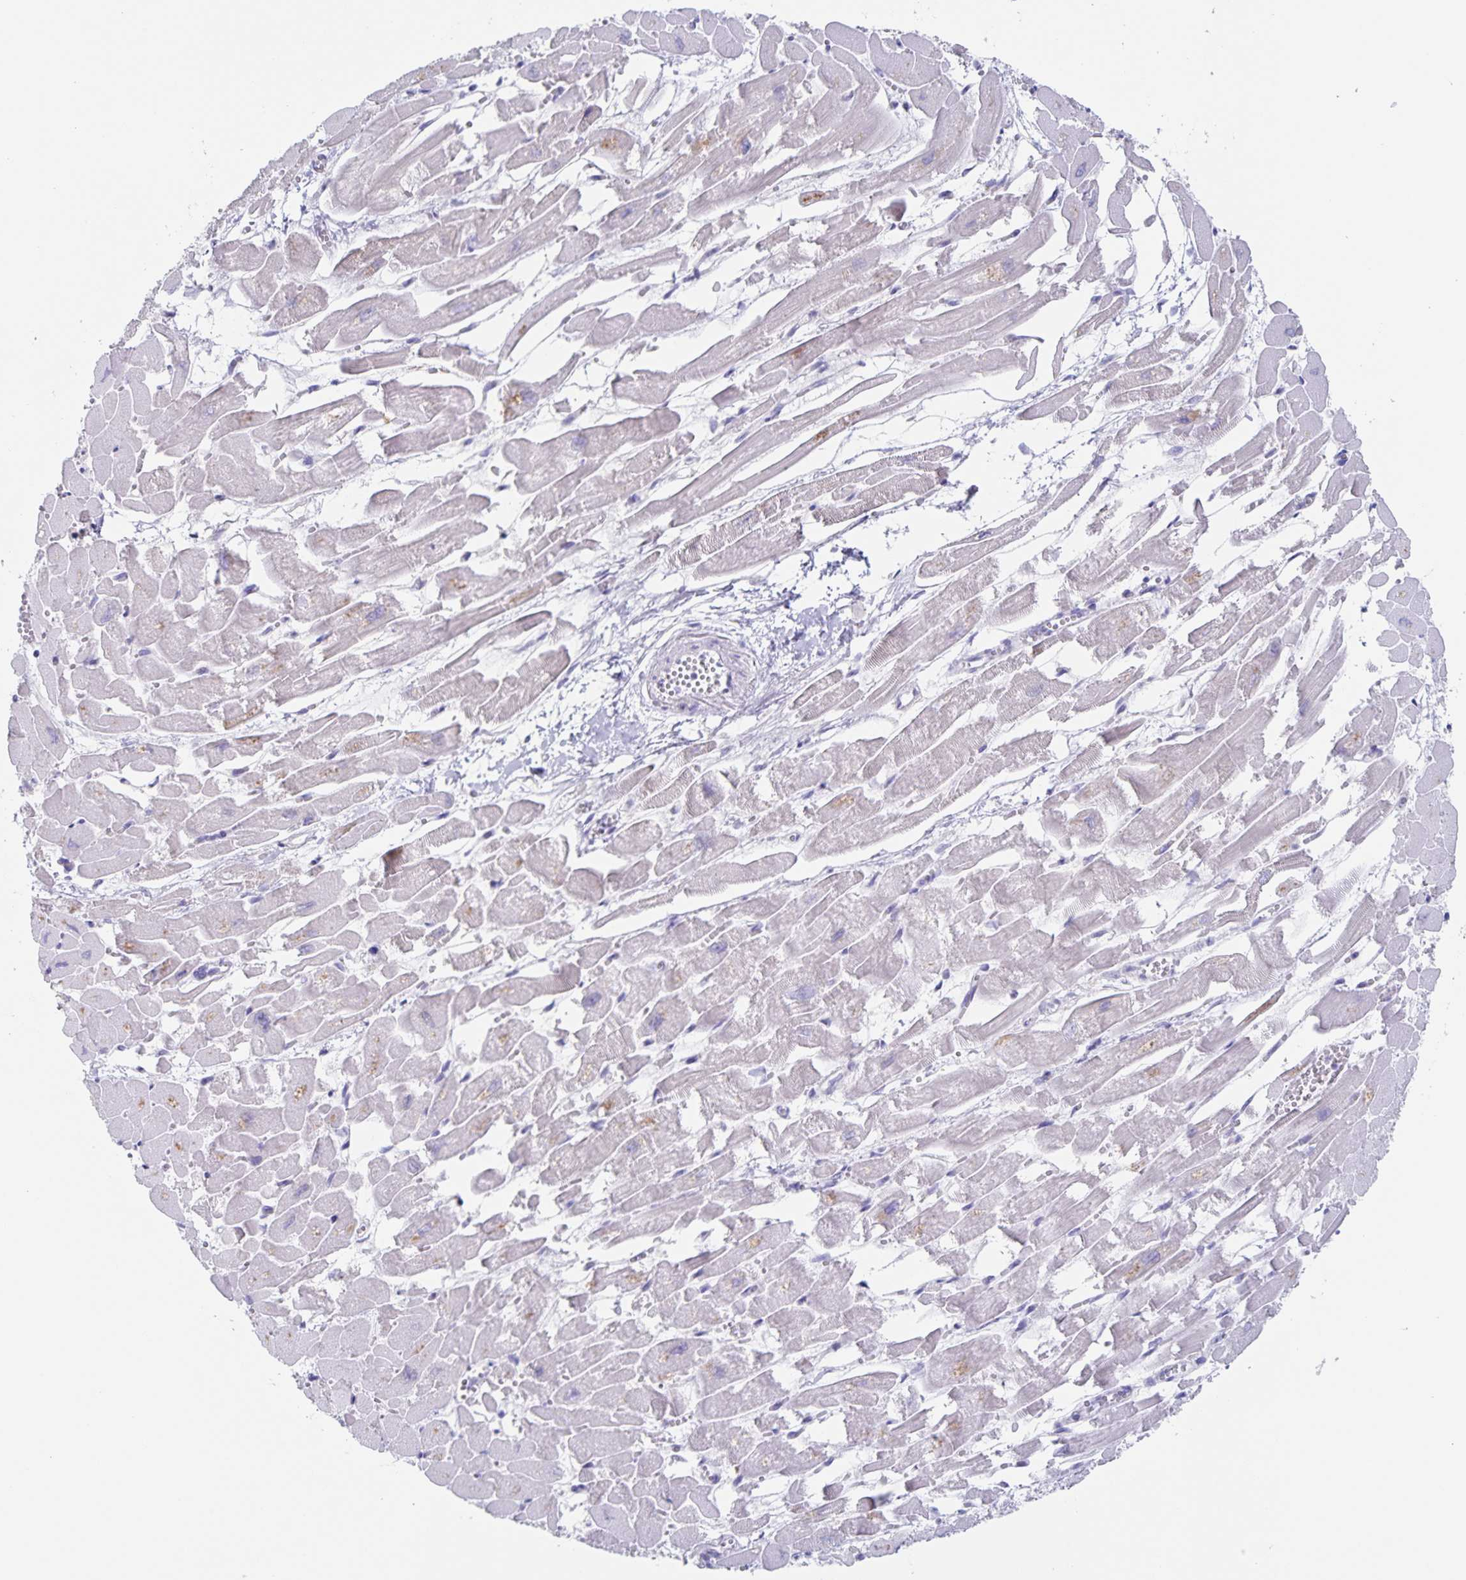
{"staining": {"intensity": "negative", "quantity": "none", "location": "none"}, "tissue": "heart muscle", "cell_type": "Cardiomyocytes", "image_type": "normal", "snomed": [{"axis": "morphology", "description": "Normal tissue, NOS"}, {"axis": "topography", "description": "Heart"}], "caption": "High magnification brightfield microscopy of normal heart muscle stained with DAB (brown) and counterstained with hematoxylin (blue): cardiomyocytes show no significant staining. (DAB immunohistochemistry with hematoxylin counter stain).", "gene": "RPL36A", "patient": {"sex": "female", "age": 52}}